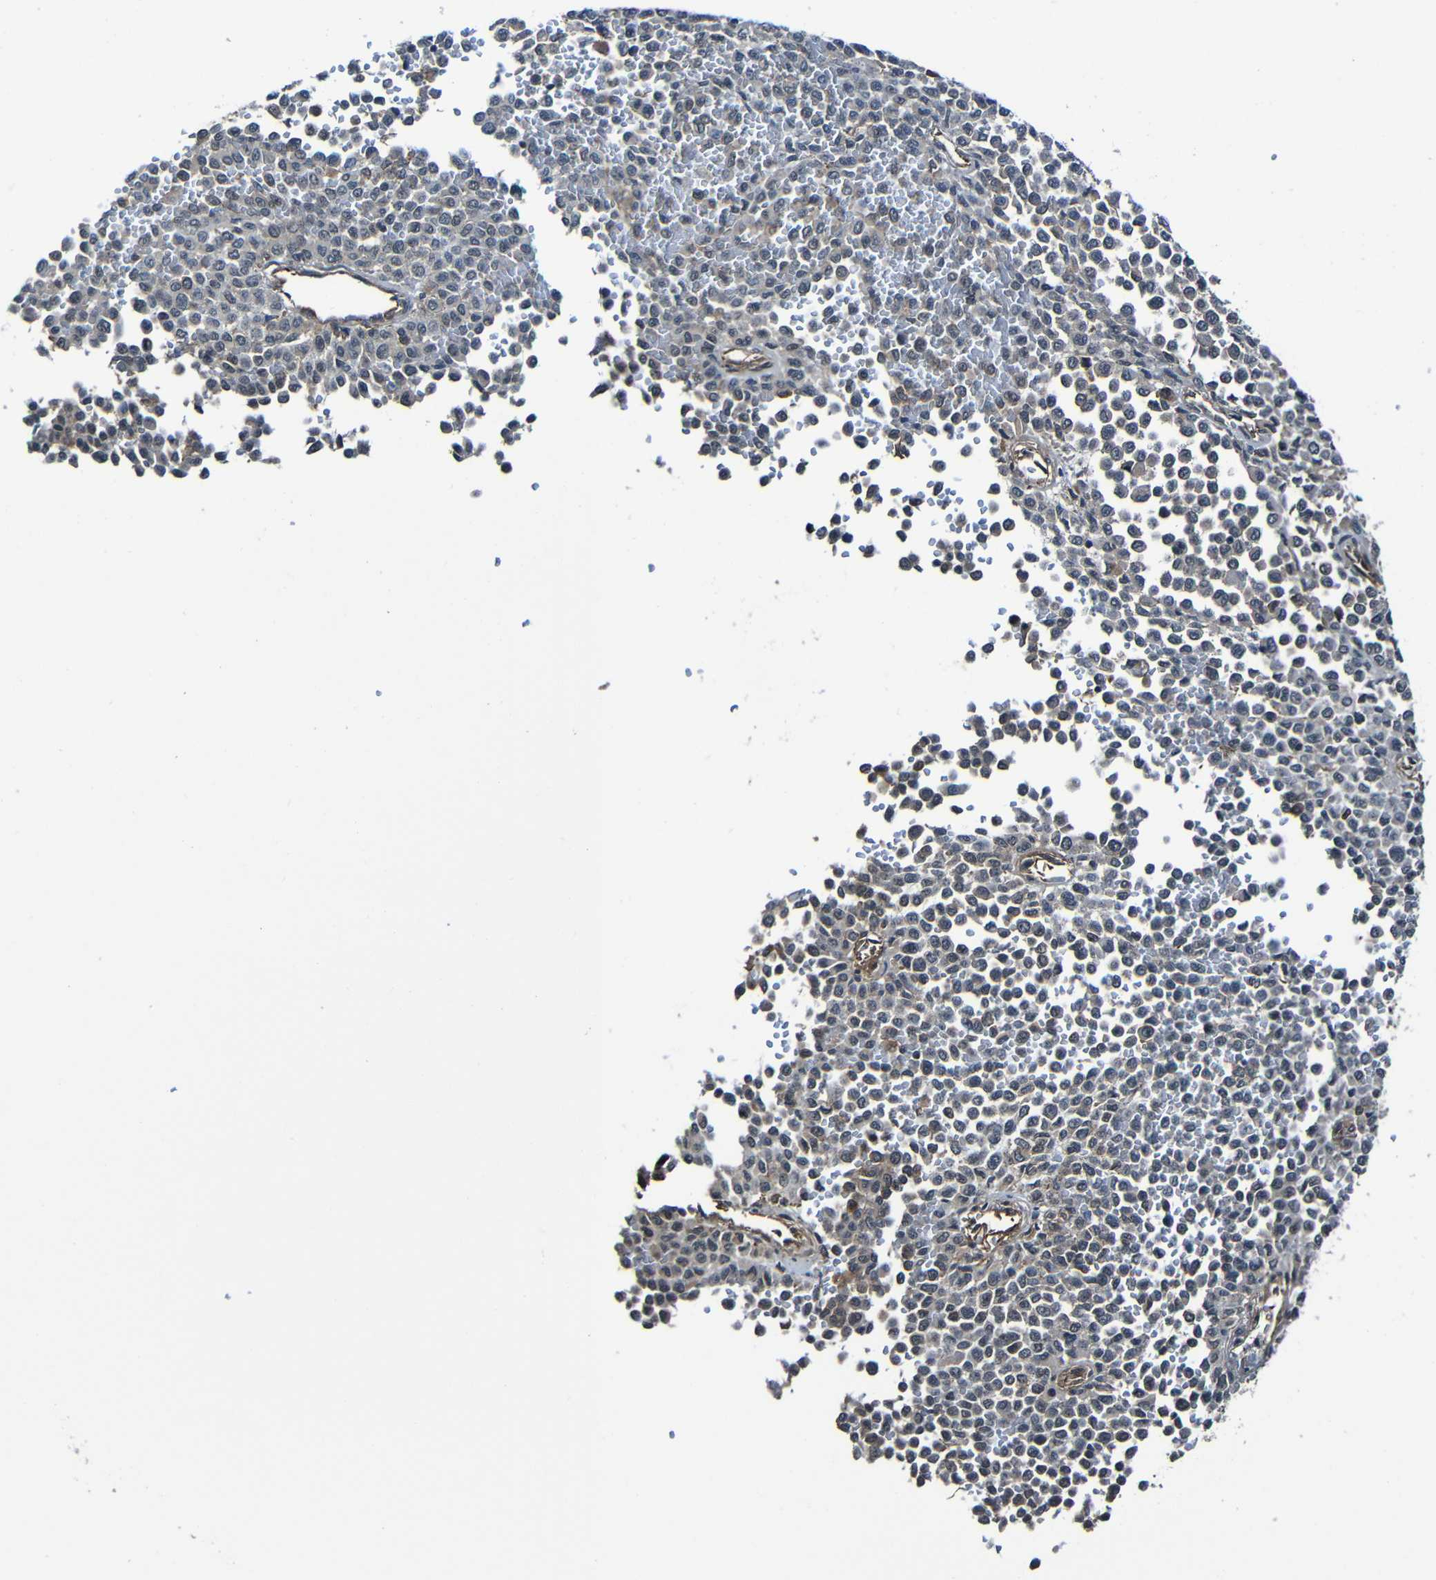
{"staining": {"intensity": "negative", "quantity": "none", "location": "none"}, "tissue": "melanoma", "cell_type": "Tumor cells", "image_type": "cancer", "snomed": [{"axis": "morphology", "description": "Malignant melanoma, Metastatic site"}, {"axis": "topography", "description": "Pancreas"}], "caption": "Tumor cells are negative for brown protein staining in melanoma.", "gene": "LGR5", "patient": {"sex": "female", "age": 30}}